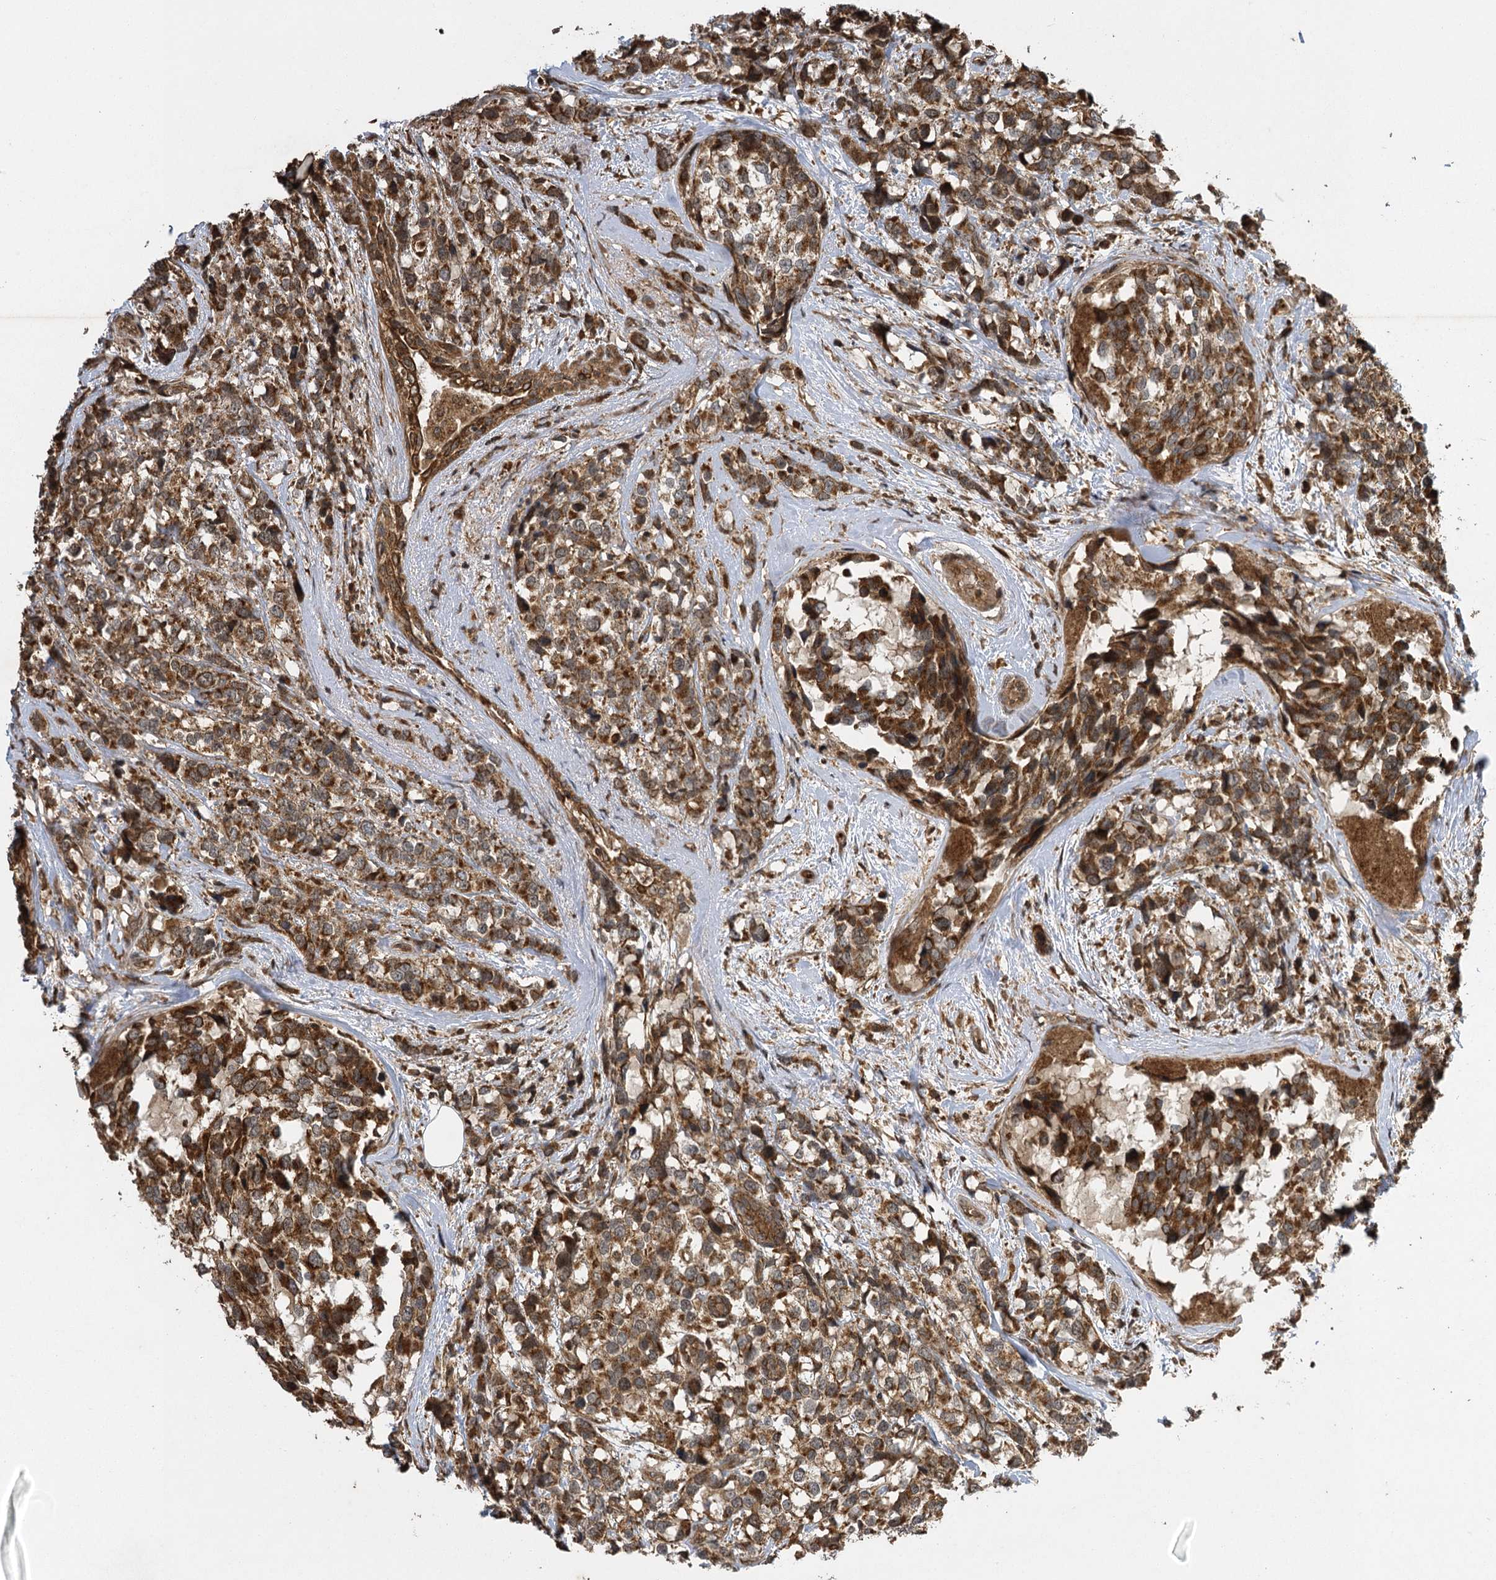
{"staining": {"intensity": "strong", "quantity": ">75%", "location": "cytoplasmic/membranous"}, "tissue": "breast cancer", "cell_type": "Tumor cells", "image_type": "cancer", "snomed": [{"axis": "morphology", "description": "Lobular carcinoma"}, {"axis": "topography", "description": "Breast"}], "caption": "The immunohistochemical stain highlights strong cytoplasmic/membranous staining in tumor cells of breast cancer tissue.", "gene": "IL11RA", "patient": {"sex": "female", "age": 59}}